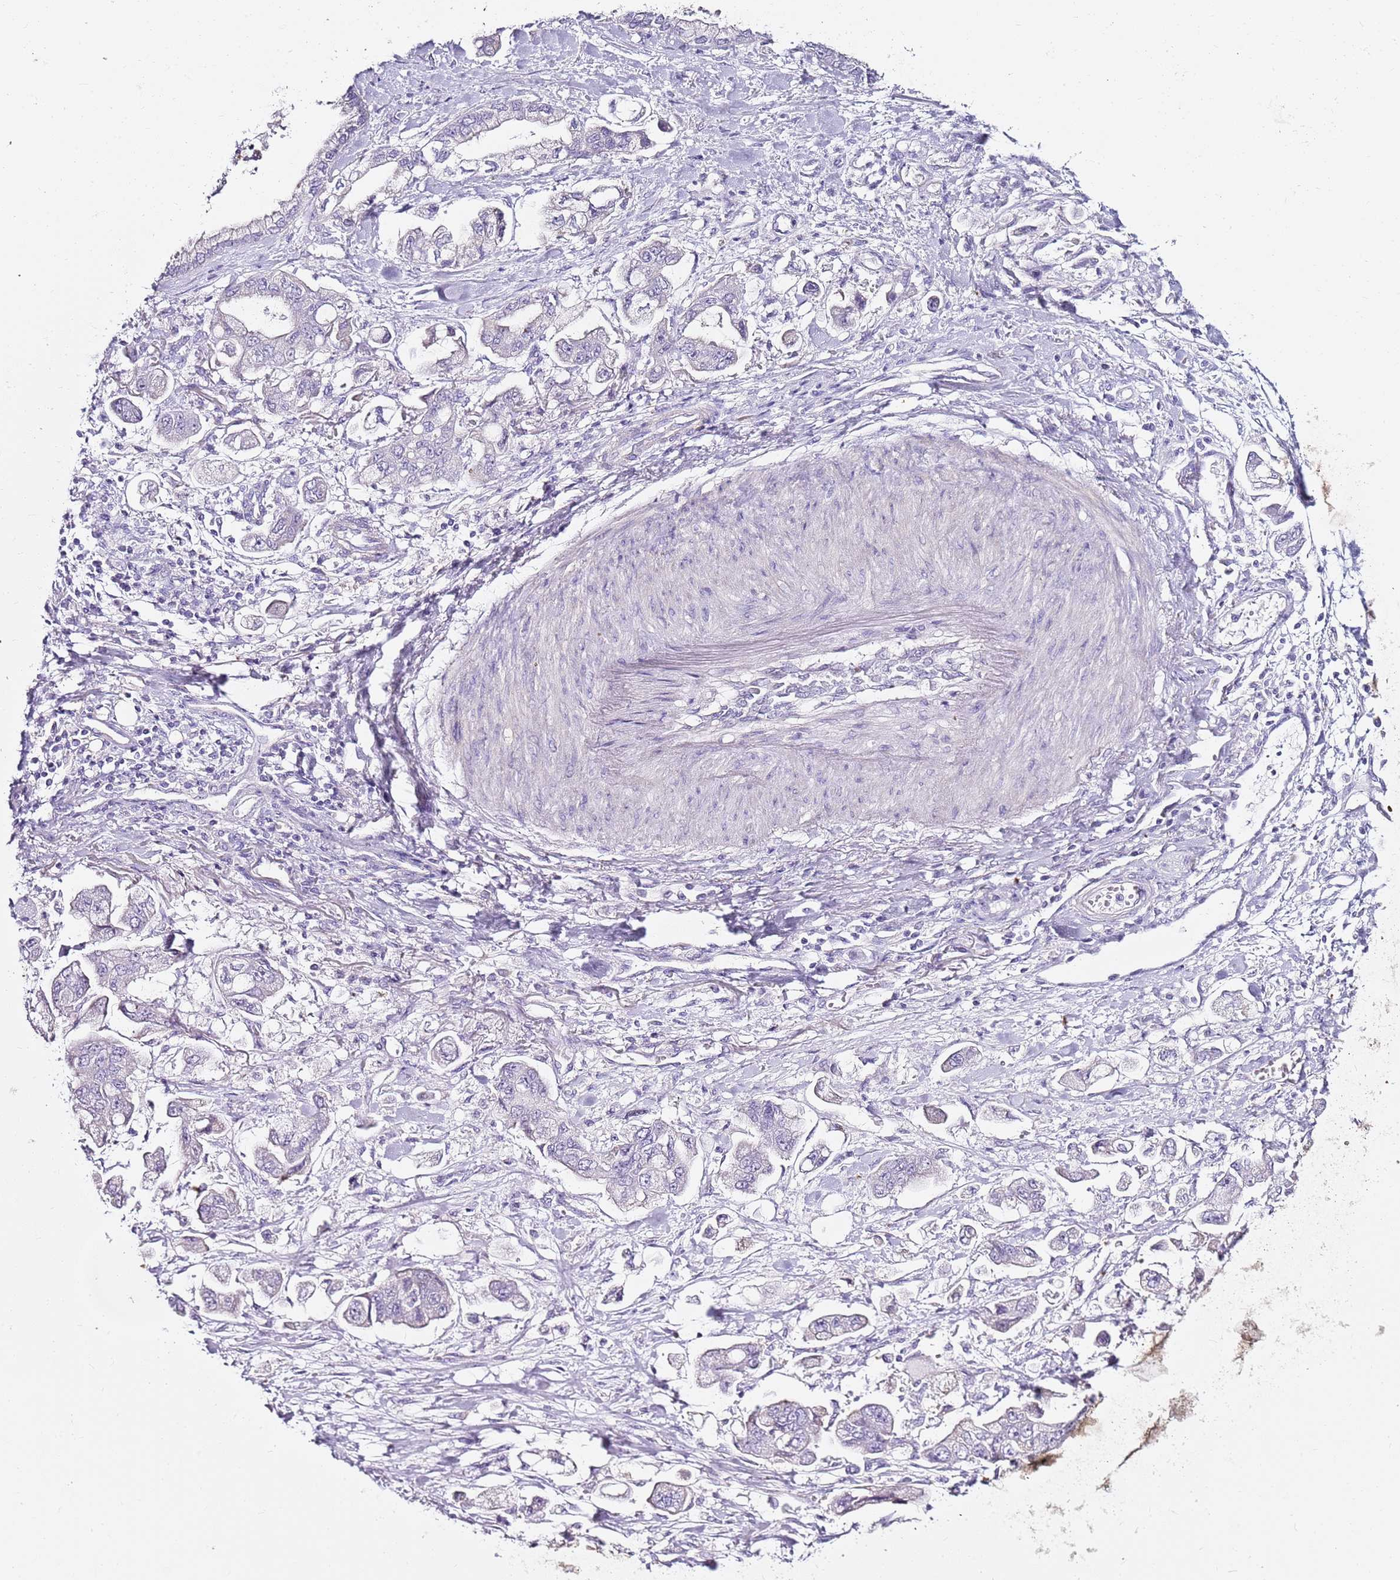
{"staining": {"intensity": "negative", "quantity": "none", "location": "none"}, "tissue": "stomach cancer", "cell_type": "Tumor cells", "image_type": "cancer", "snomed": [{"axis": "morphology", "description": "Adenocarcinoma, NOS"}, {"axis": "topography", "description": "Stomach"}], "caption": "This image is of stomach cancer (adenocarcinoma) stained with IHC to label a protein in brown with the nuclei are counter-stained blue. There is no expression in tumor cells.", "gene": "MYBPC3", "patient": {"sex": "male", "age": 62}}